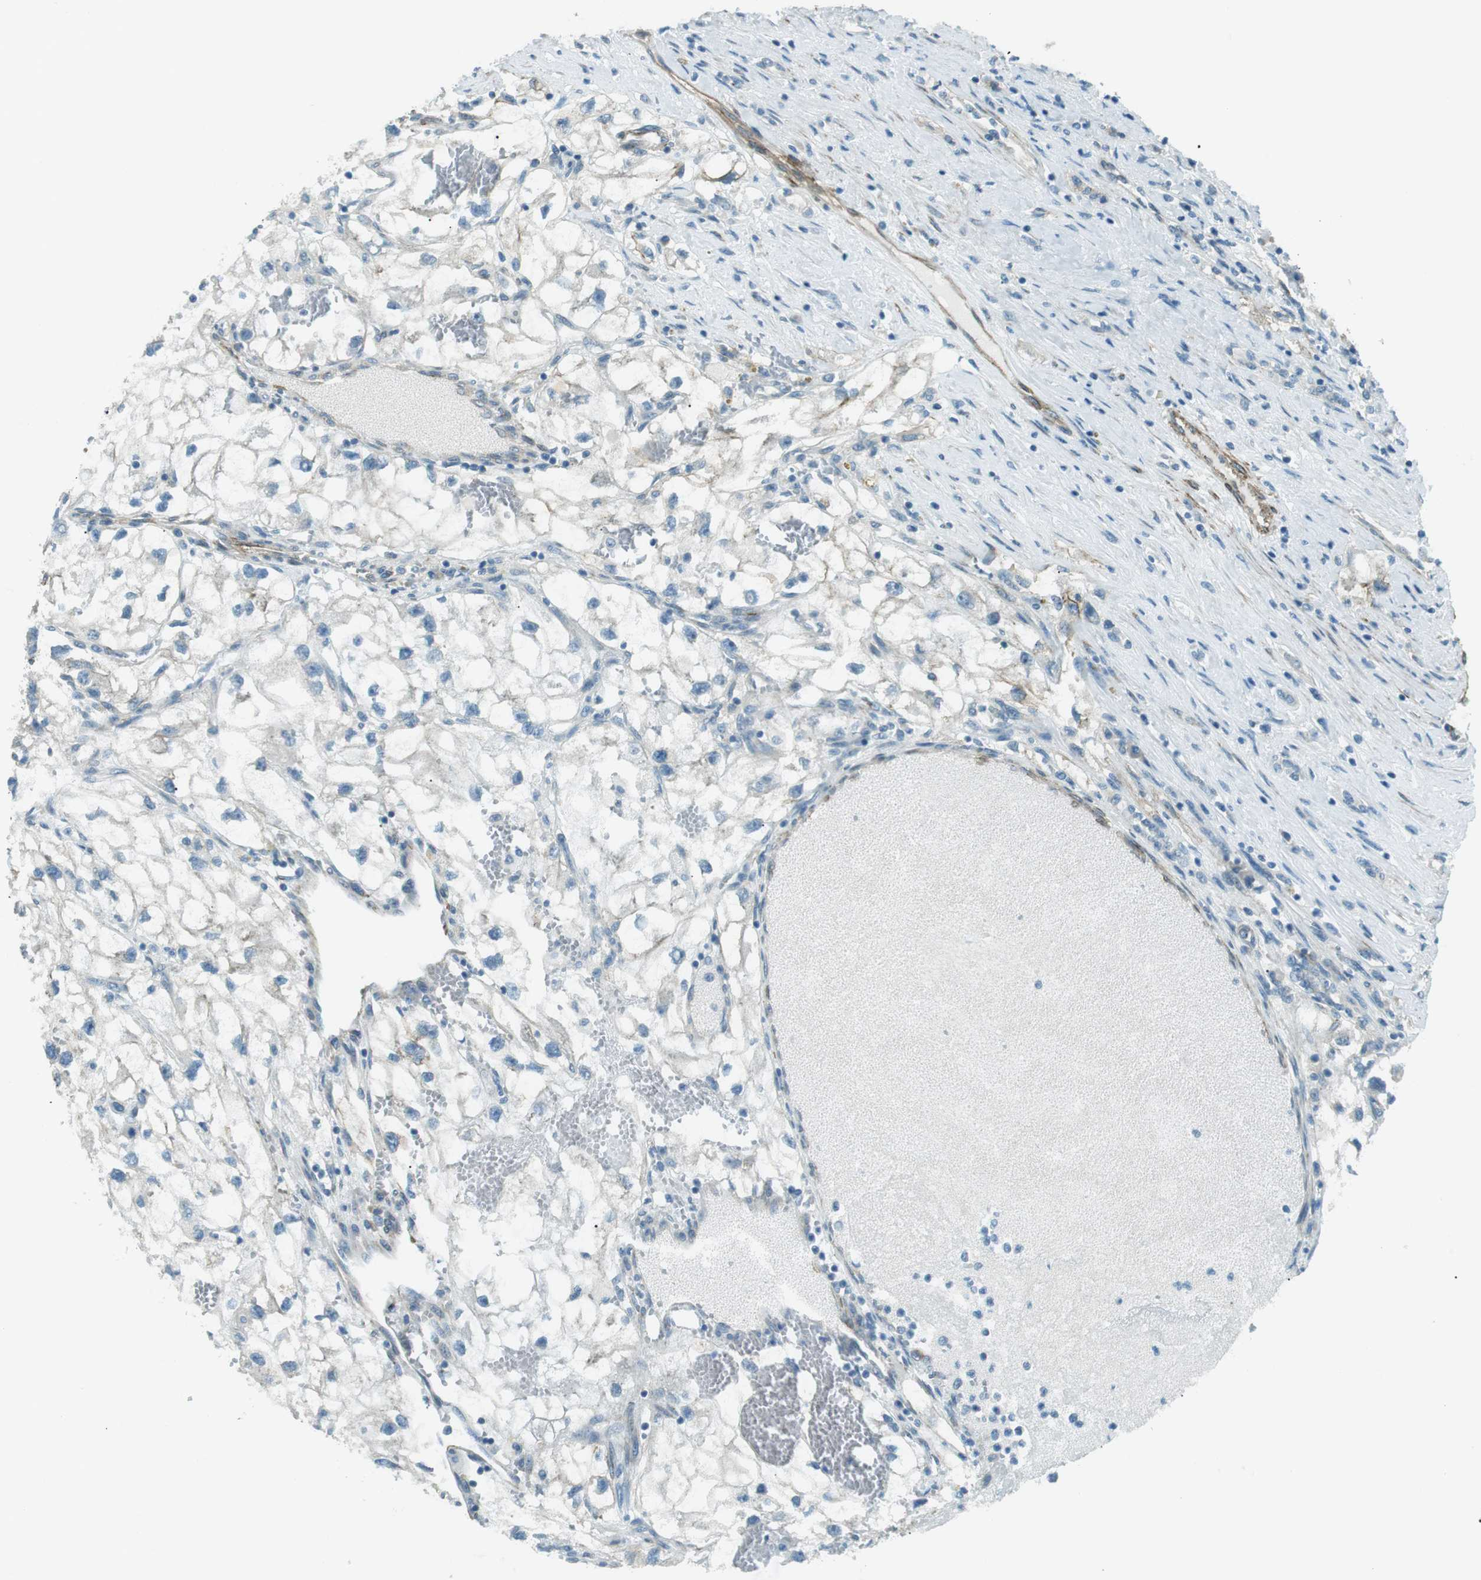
{"staining": {"intensity": "negative", "quantity": "none", "location": "none"}, "tissue": "renal cancer", "cell_type": "Tumor cells", "image_type": "cancer", "snomed": [{"axis": "morphology", "description": "Adenocarcinoma, NOS"}, {"axis": "topography", "description": "Kidney"}], "caption": "The micrograph exhibits no significant staining in tumor cells of renal adenocarcinoma.", "gene": "ODR4", "patient": {"sex": "female", "age": 70}}